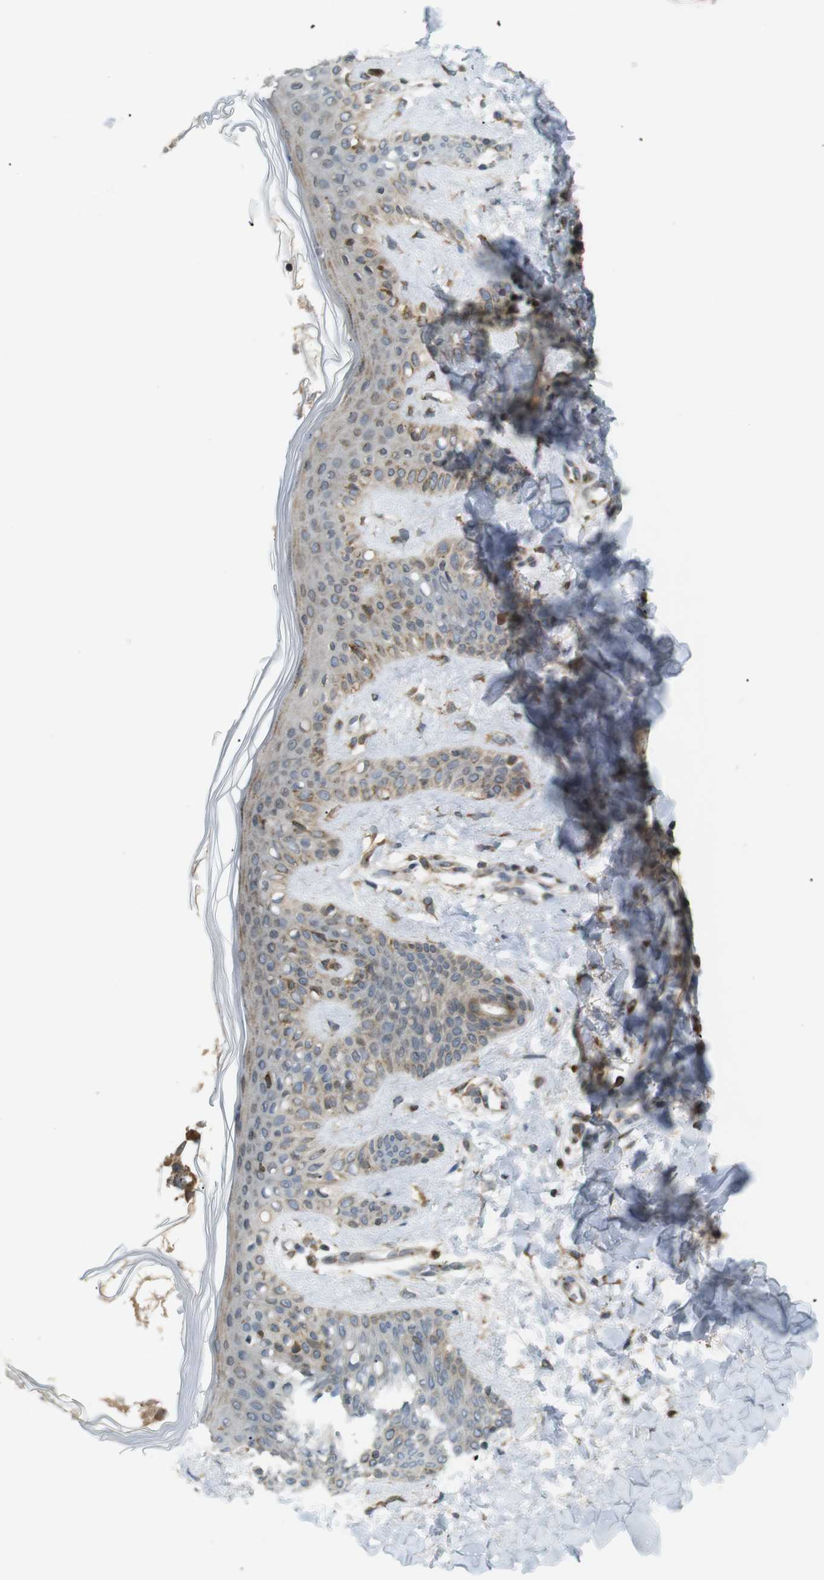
{"staining": {"intensity": "weak", "quantity": ">75%", "location": "cytoplasmic/membranous"}, "tissue": "skin", "cell_type": "Fibroblasts", "image_type": "normal", "snomed": [{"axis": "morphology", "description": "Normal tissue, NOS"}, {"axis": "topography", "description": "Skin"}], "caption": "Benign skin exhibits weak cytoplasmic/membranous positivity in about >75% of fibroblasts, visualized by immunohistochemistry.", "gene": "TMED4", "patient": {"sex": "male", "age": 16}}